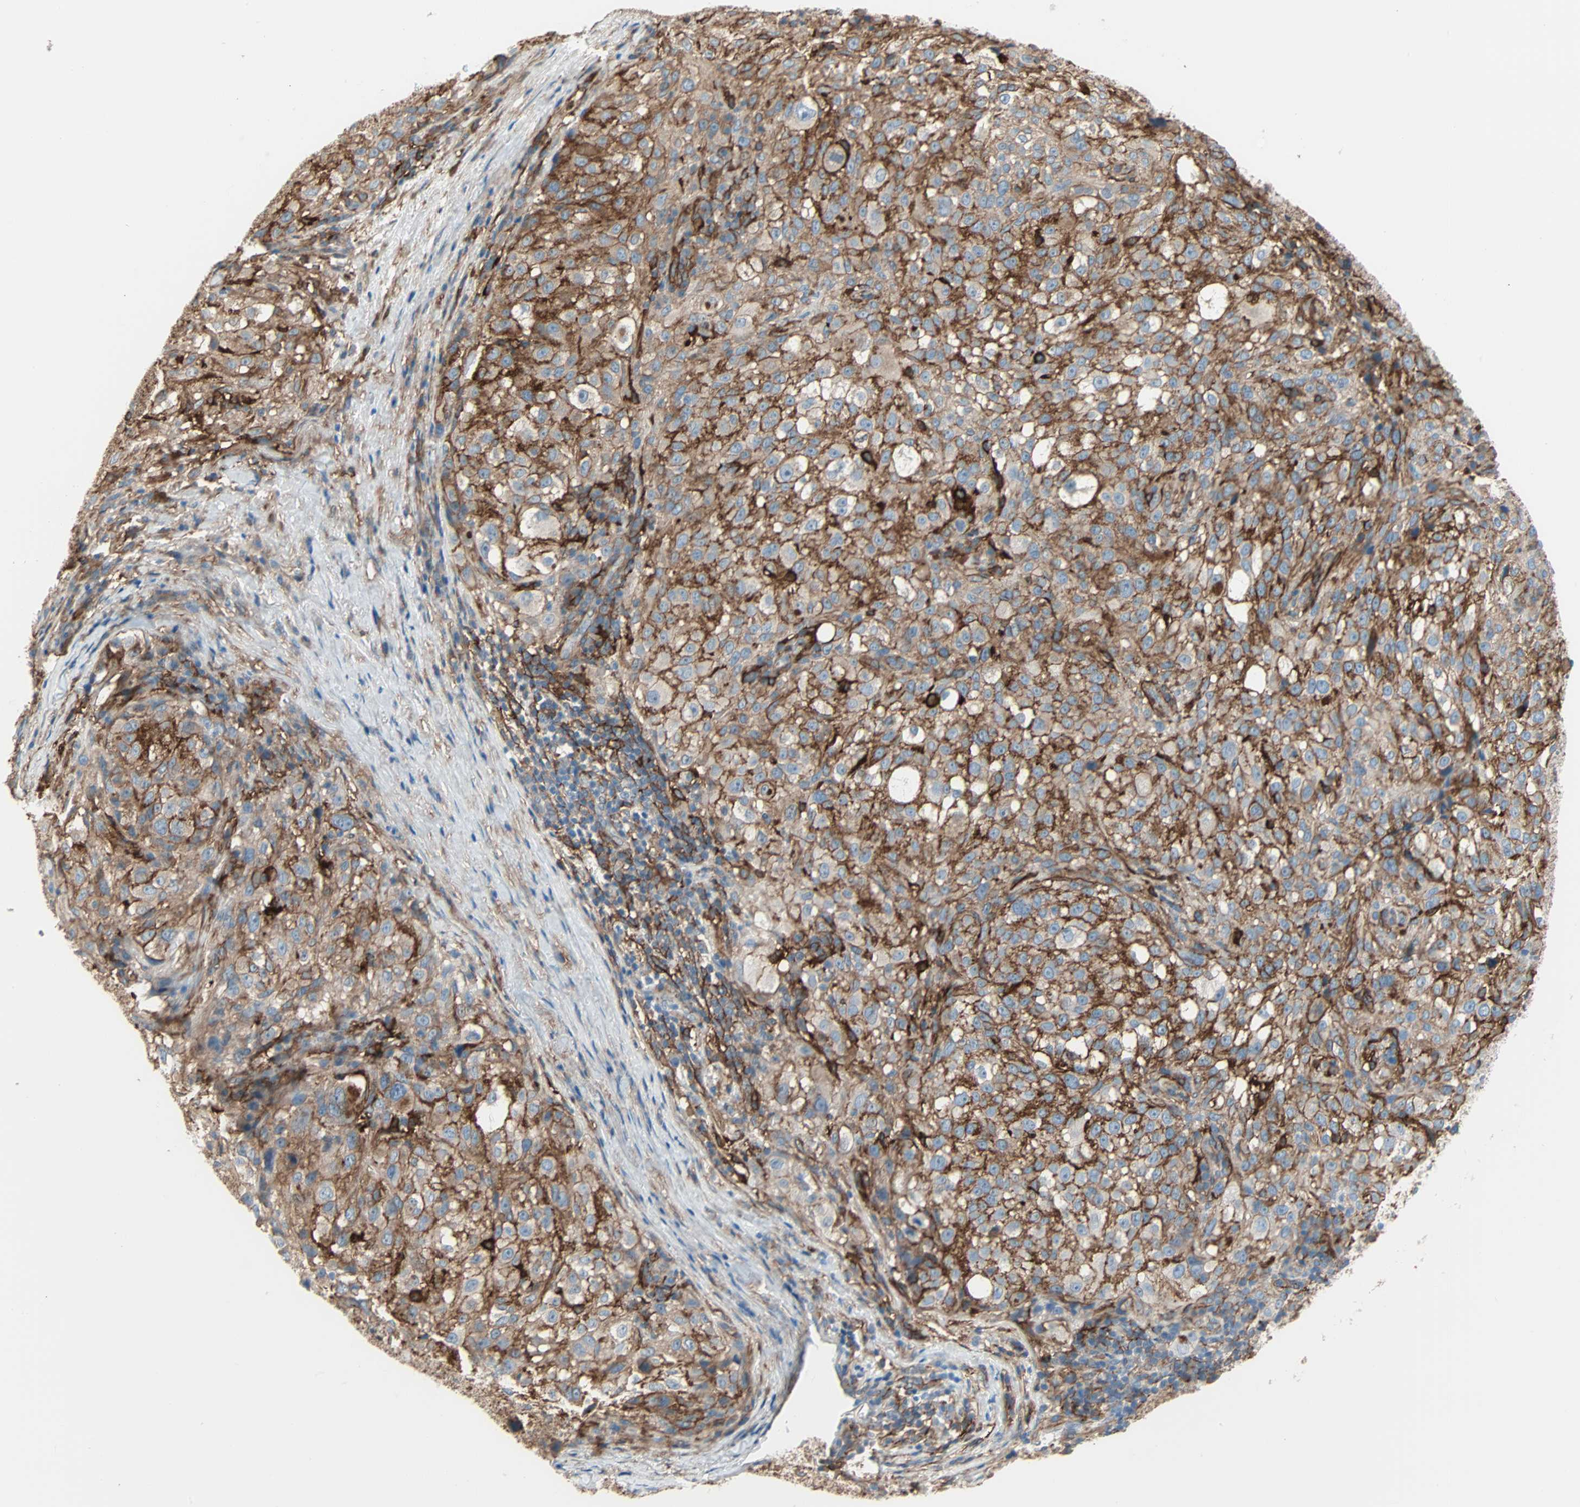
{"staining": {"intensity": "strong", "quantity": ">75%", "location": "cytoplasmic/membranous"}, "tissue": "melanoma", "cell_type": "Tumor cells", "image_type": "cancer", "snomed": [{"axis": "morphology", "description": "Necrosis, NOS"}, {"axis": "morphology", "description": "Malignant melanoma, NOS"}, {"axis": "topography", "description": "Skin"}], "caption": "Protein staining by IHC demonstrates strong cytoplasmic/membranous positivity in approximately >75% of tumor cells in malignant melanoma.", "gene": "EPB41L2", "patient": {"sex": "female", "age": 87}}